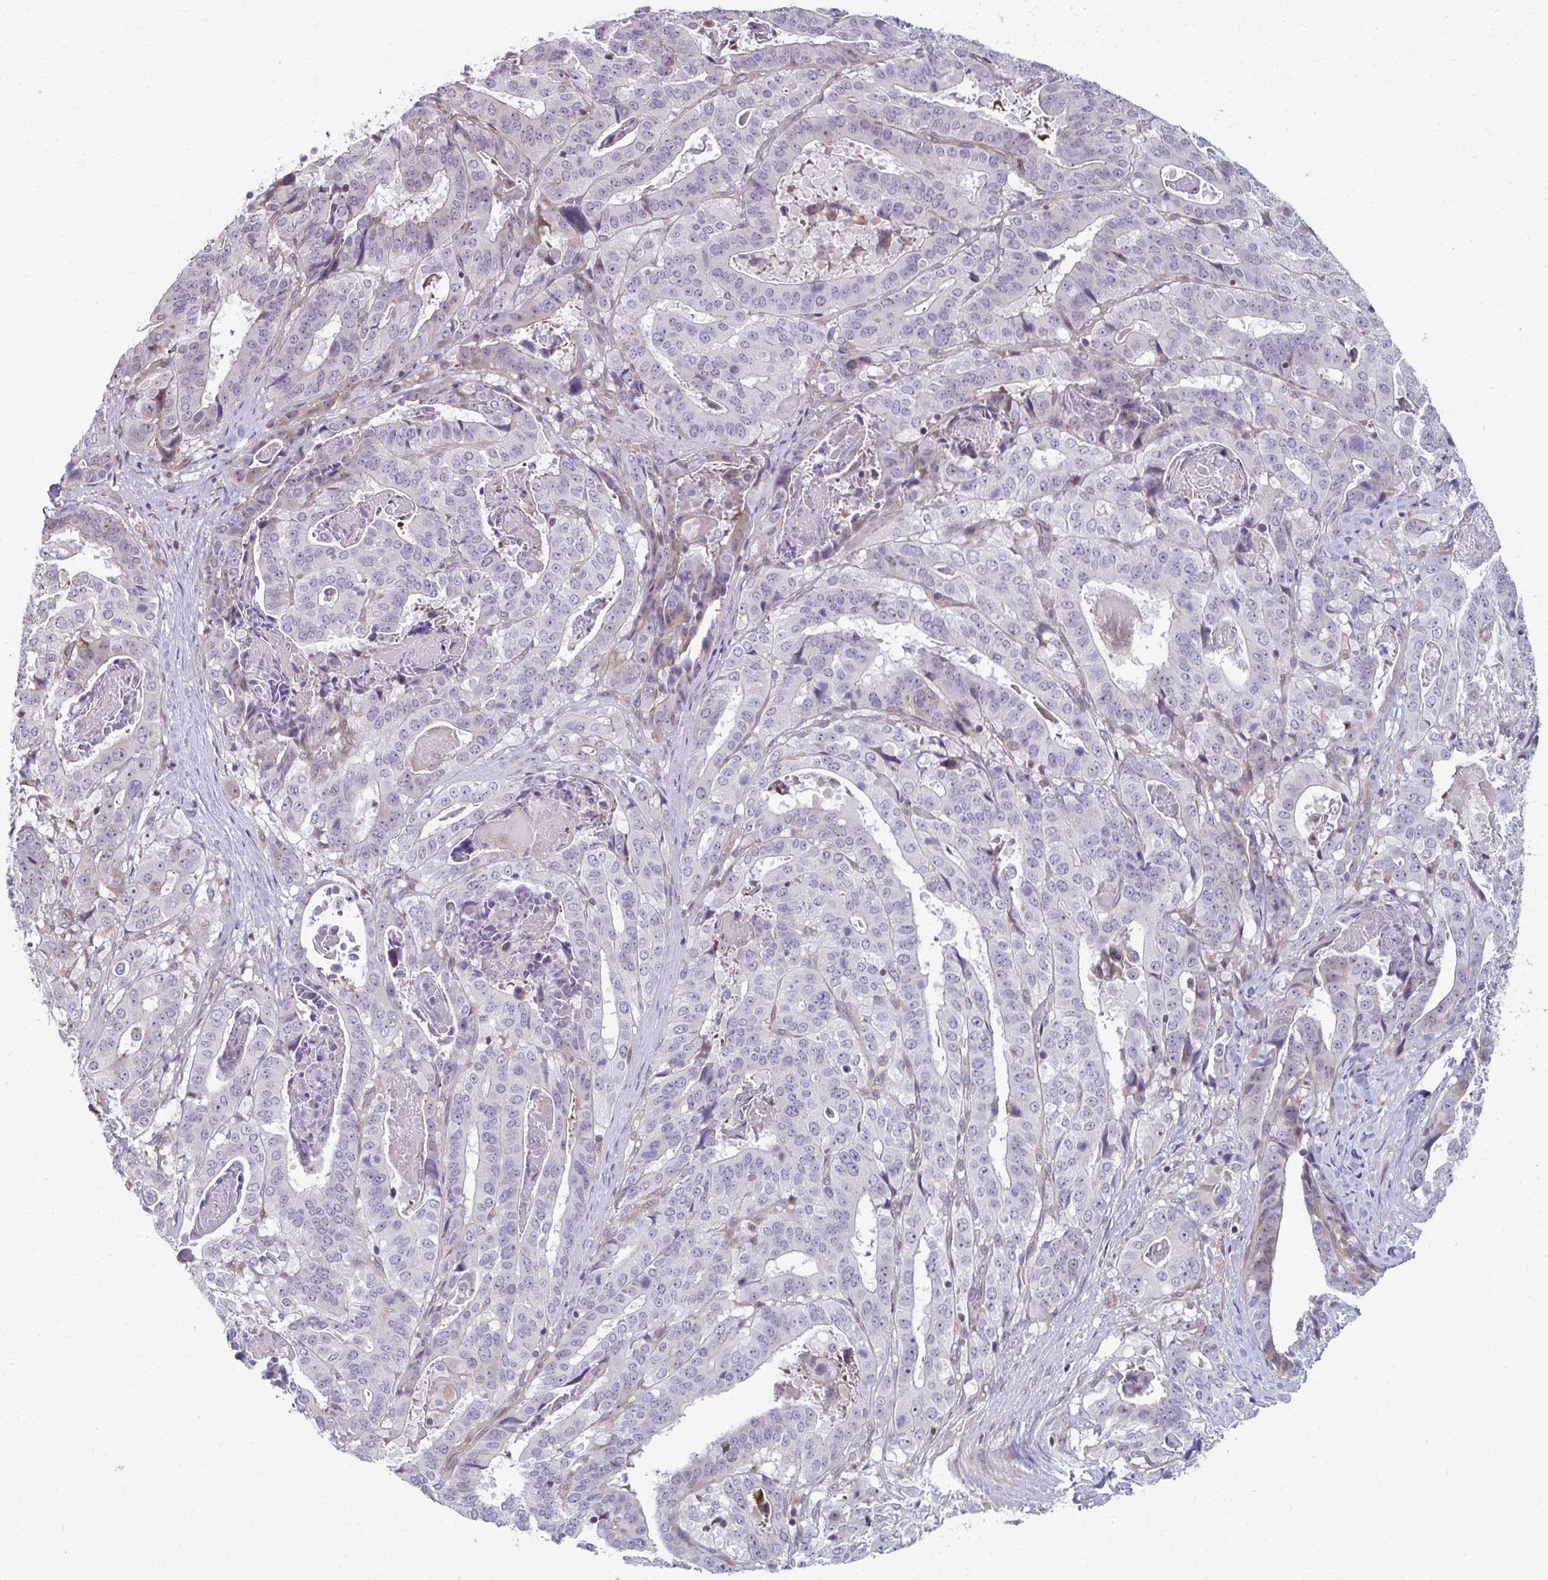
{"staining": {"intensity": "negative", "quantity": "none", "location": "none"}, "tissue": "stomach cancer", "cell_type": "Tumor cells", "image_type": "cancer", "snomed": [{"axis": "morphology", "description": "Adenocarcinoma, NOS"}, {"axis": "topography", "description": "Stomach"}], "caption": "Tumor cells show no significant protein expression in adenocarcinoma (stomach). (DAB immunohistochemistry visualized using brightfield microscopy, high magnification).", "gene": "MAF1", "patient": {"sex": "male", "age": 48}}